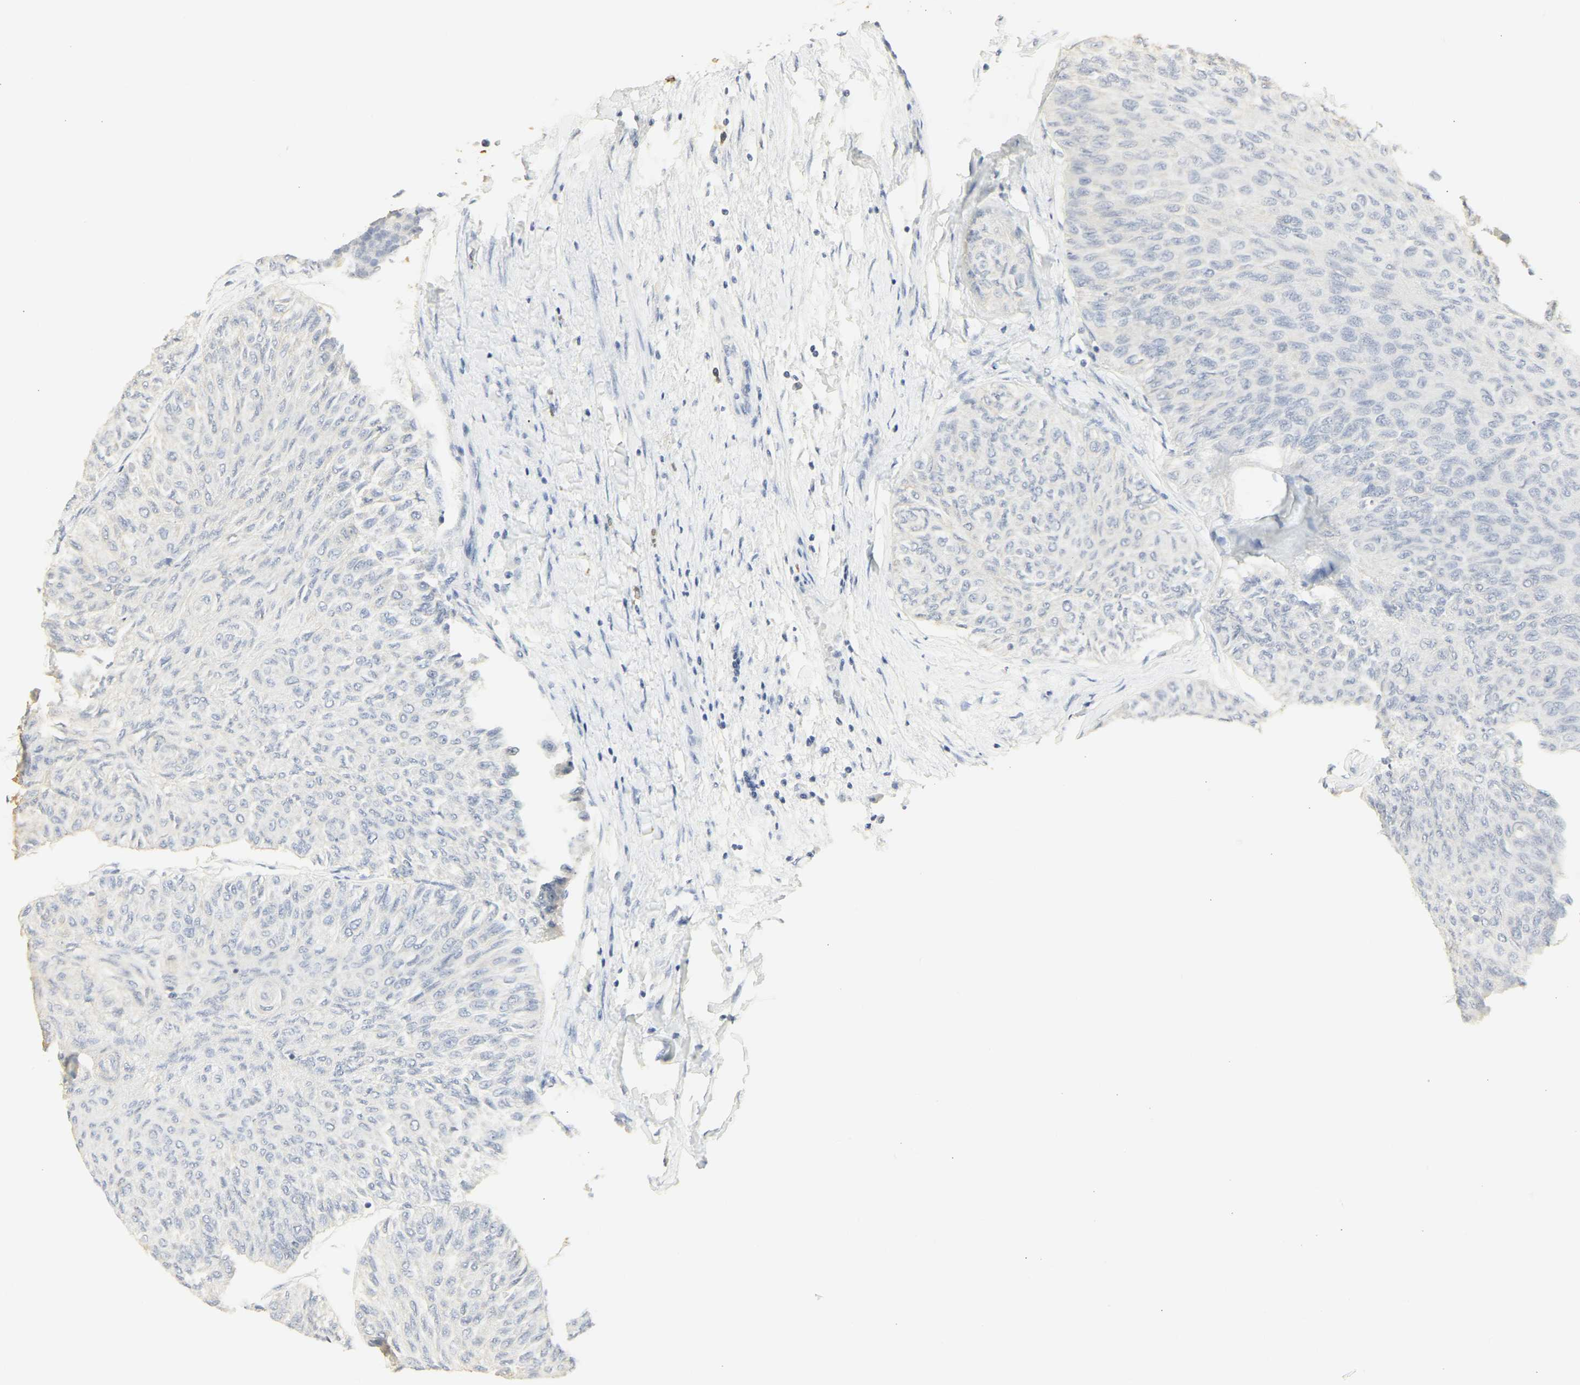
{"staining": {"intensity": "negative", "quantity": "none", "location": "none"}, "tissue": "urothelial cancer", "cell_type": "Tumor cells", "image_type": "cancer", "snomed": [{"axis": "morphology", "description": "Urothelial carcinoma, Low grade"}, {"axis": "topography", "description": "Urinary bladder"}], "caption": "There is no significant staining in tumor cells of urothelial cancer.", "gene": "CEACAM5", "patient": {"sex": "male", "age": 78}}